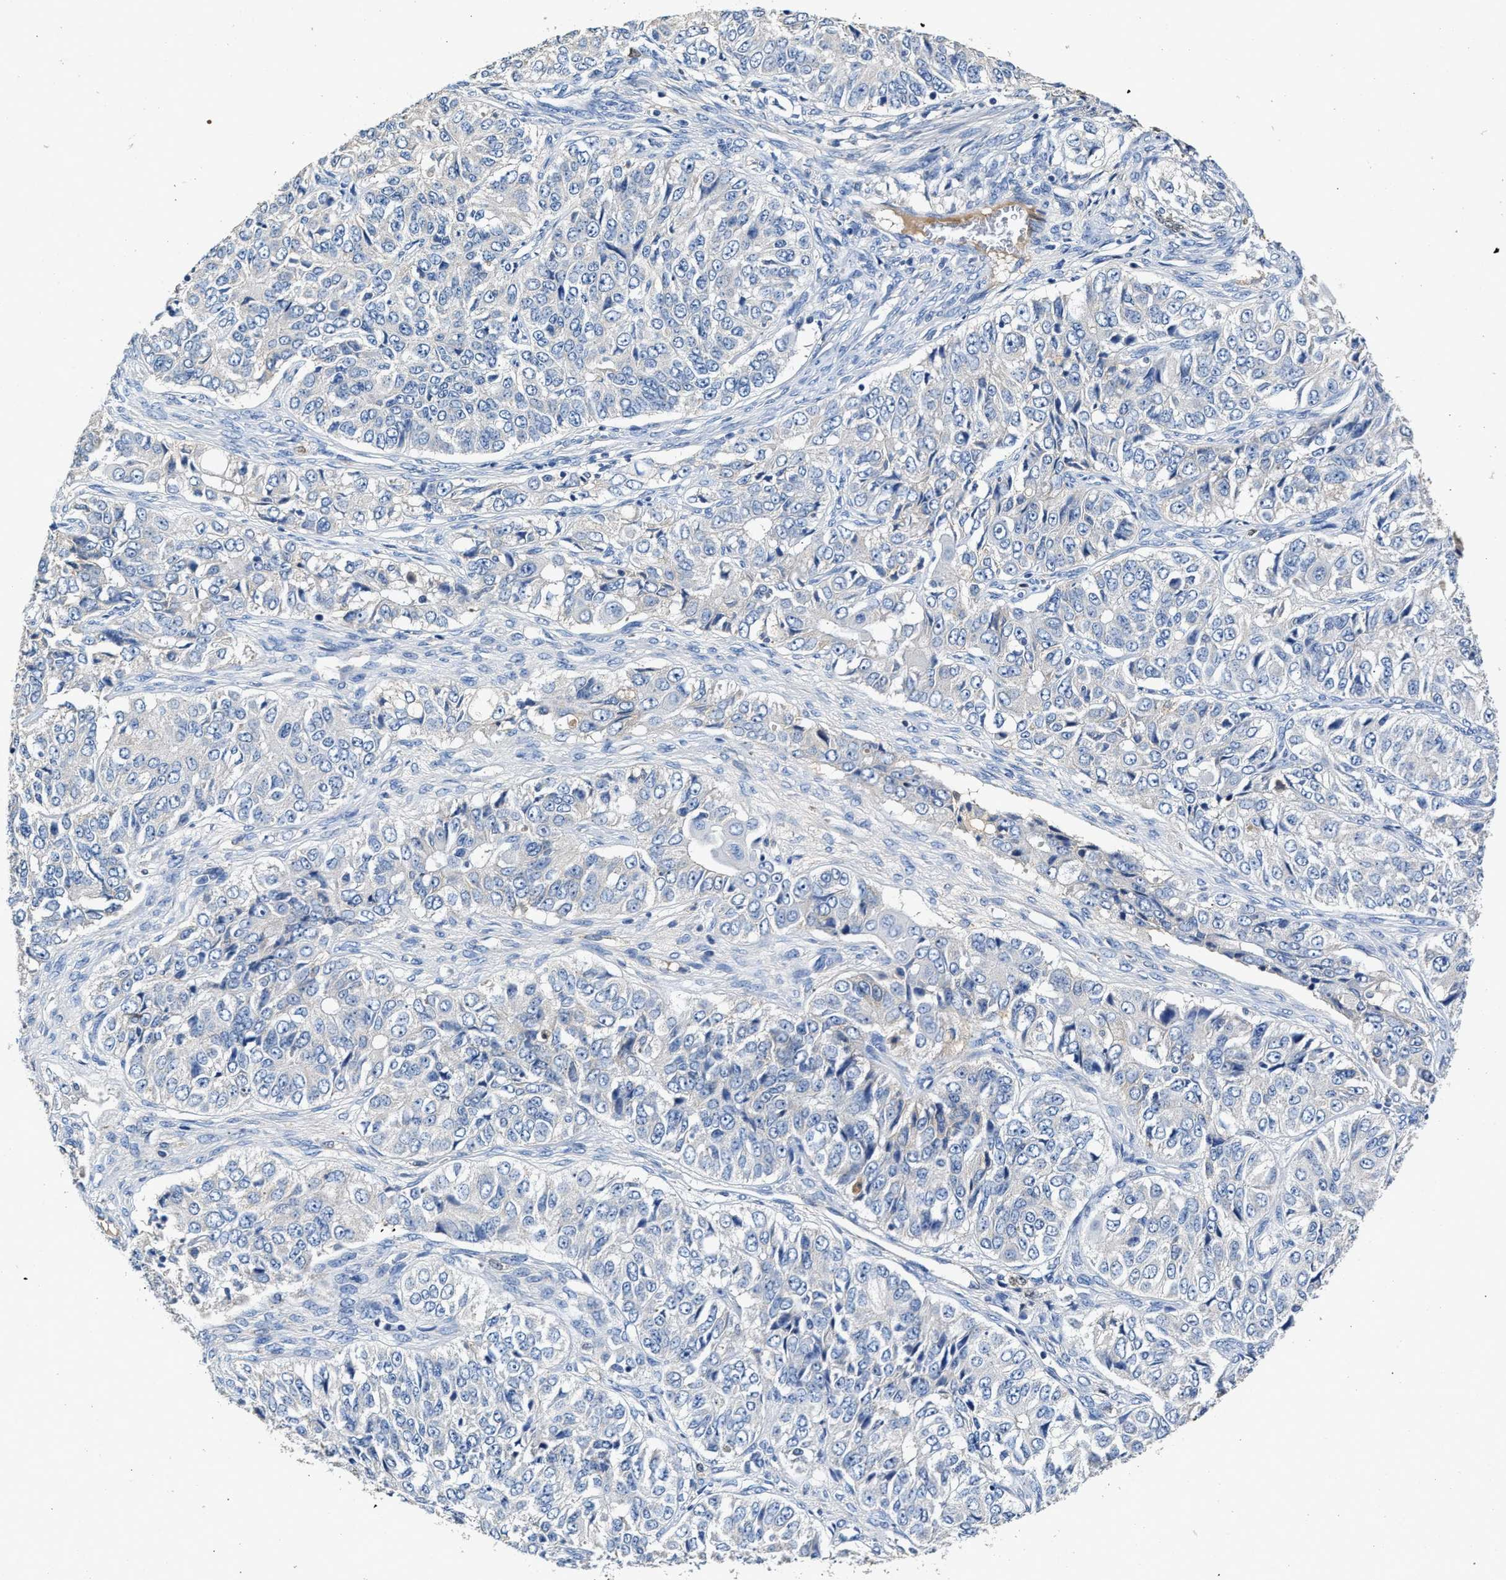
{"staining": {"intensity": "negative", "quantity": "none", "location": "none"}, "tissue": "ovarian cancer", "cell_type": "Tumor cells", "image_type": "cancer", "snomed": [{"axis": "morphology", "description": "Carcinoma, endometroid"}, {"axis": "topography", "description": "Ovary"}], "caption": "Tumor cells are negative for brown protein staining in ovarian cancer (endometroid carcinoma).", "gene": "SLCO2B1", "patient": {"sex": "female", "age": 51}}